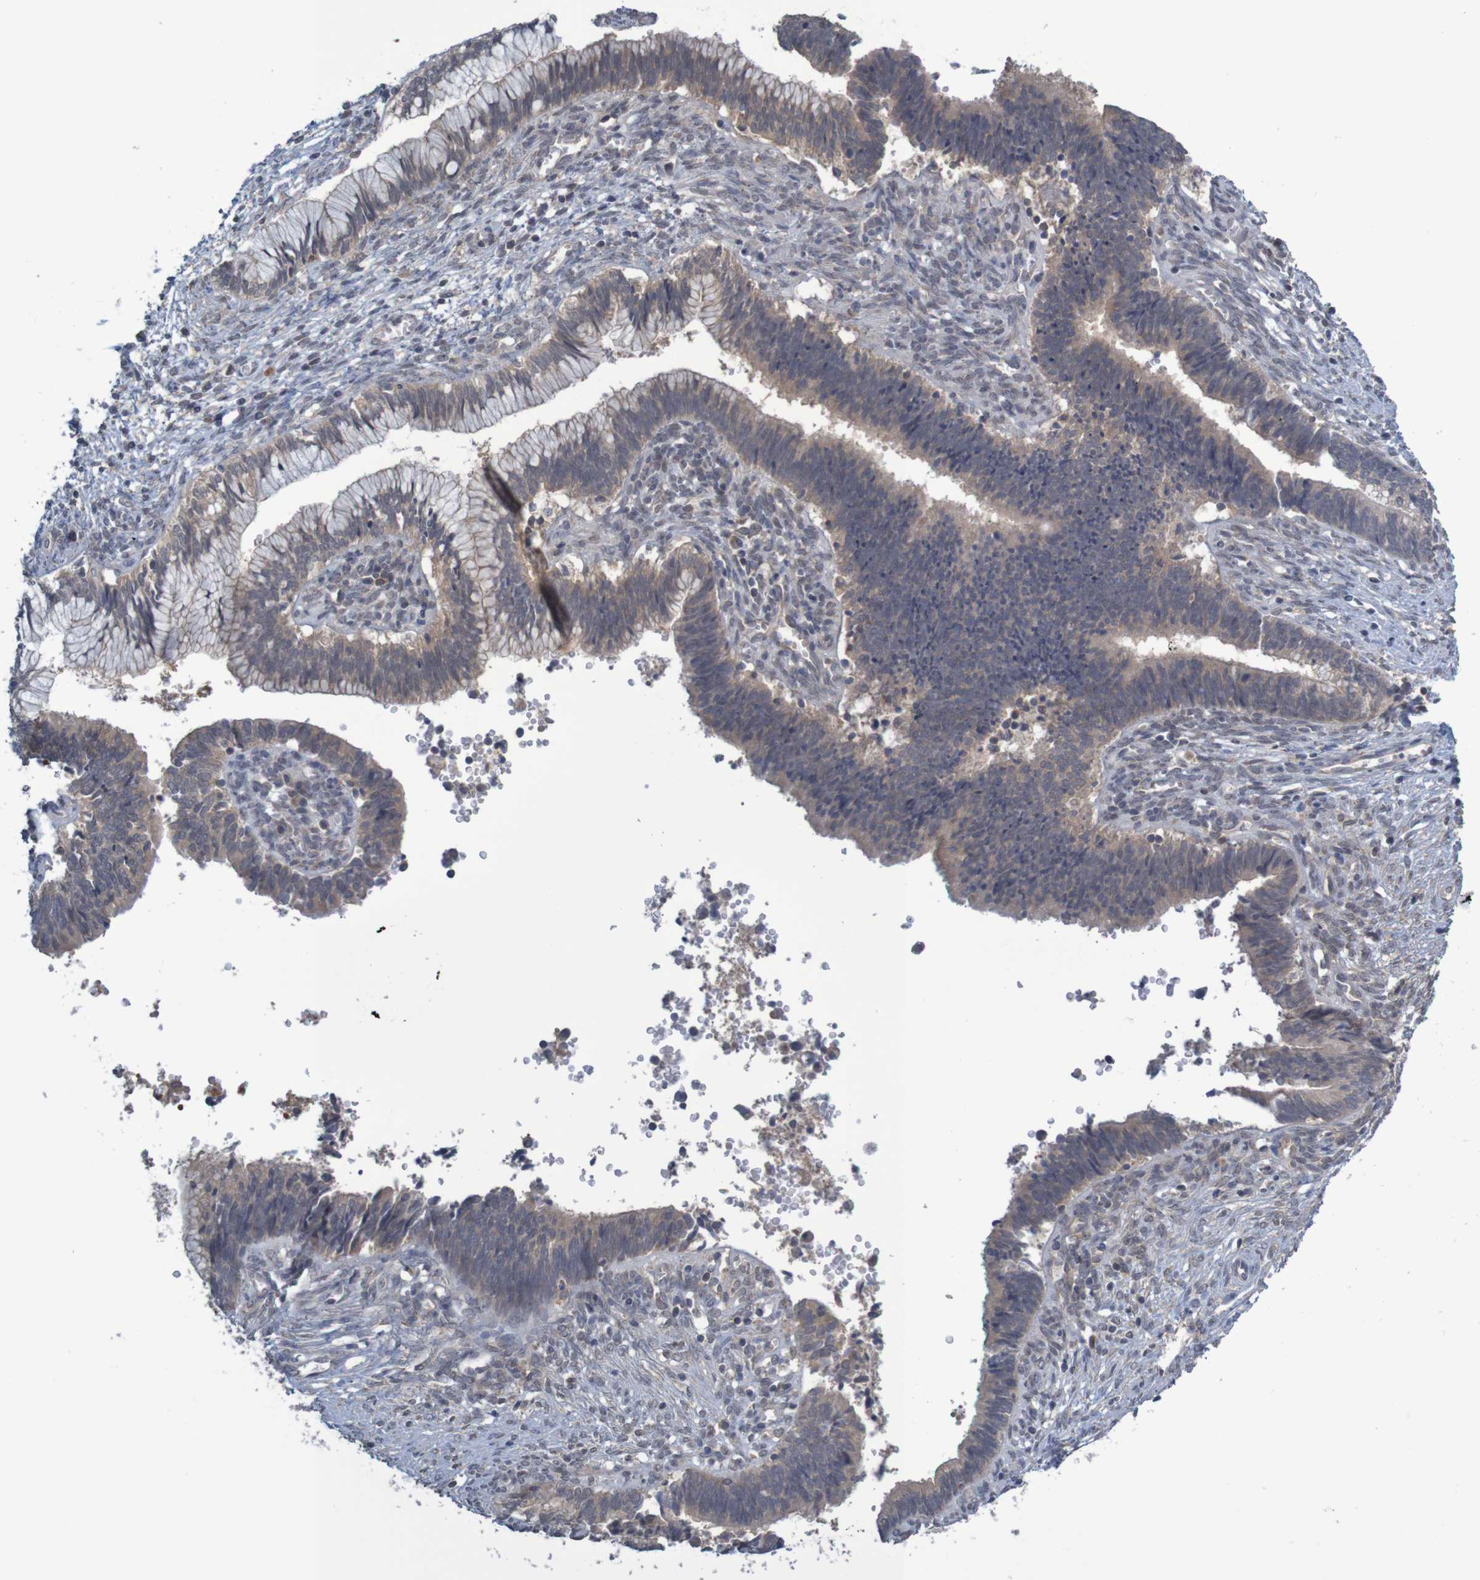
{"staining": {"intensity": "weak", "quantity": "25%-75%", "location": "cytoplasmic/membranous"}, "tissue": "cervical cancer", "cell_type": "Tumor cells", "image_type": "cancer", "snomed": [{"axis": "morphology", "description": "Adenocarcinoma, NOS"}, {"axis": "topography", "description": "Cervix"}], "caption": "Adenocarcinoma (cervical) was stained to show a protein in brown. There is low levels of weak cytoplasmic/membranous staining in about 25%-75% of tumor cells.", "gene": "ANKK1", "patient": {"sex": "female", "age": 44}}